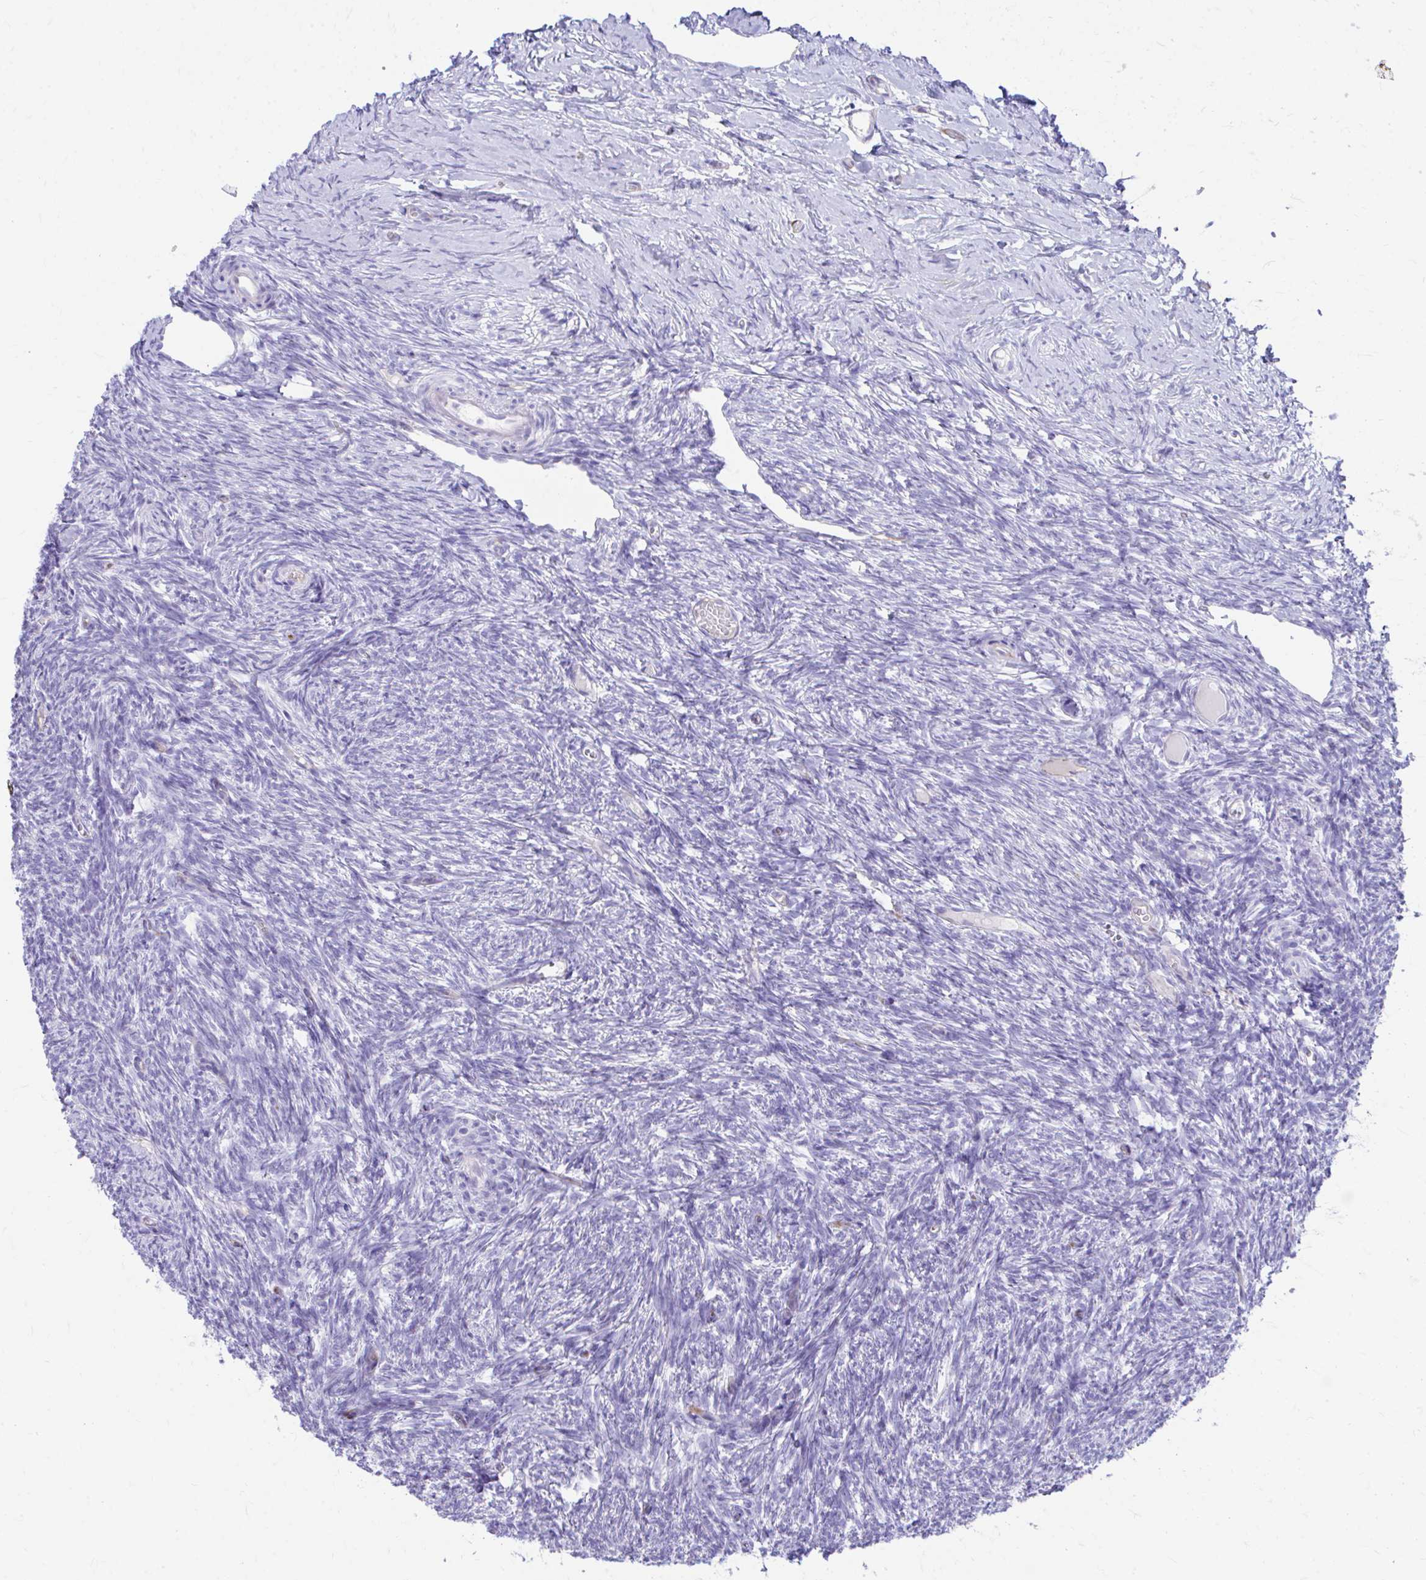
{"staining": {"intensity": "negative", "quantity": "none", "location": "none"}, "tissue": "ovary", "cell_type": "Ovarian stroma cells", "image_type": "normal", "snomed": [{"axis": "morphology", "description": "Normal tissue, NOS"}, {"axis": "topography", "description": "Ovary"}], "caption": "Immunohistochemistry (IHC) photomicrograph of benign ovary: human ovary stained with DAB (3,3'-diaminobenzidine) shows no significant protein staining in ovarian stroma cells.", "gene": "ENSG00000285953", "patient": {"sex": "female", "age": 39}}